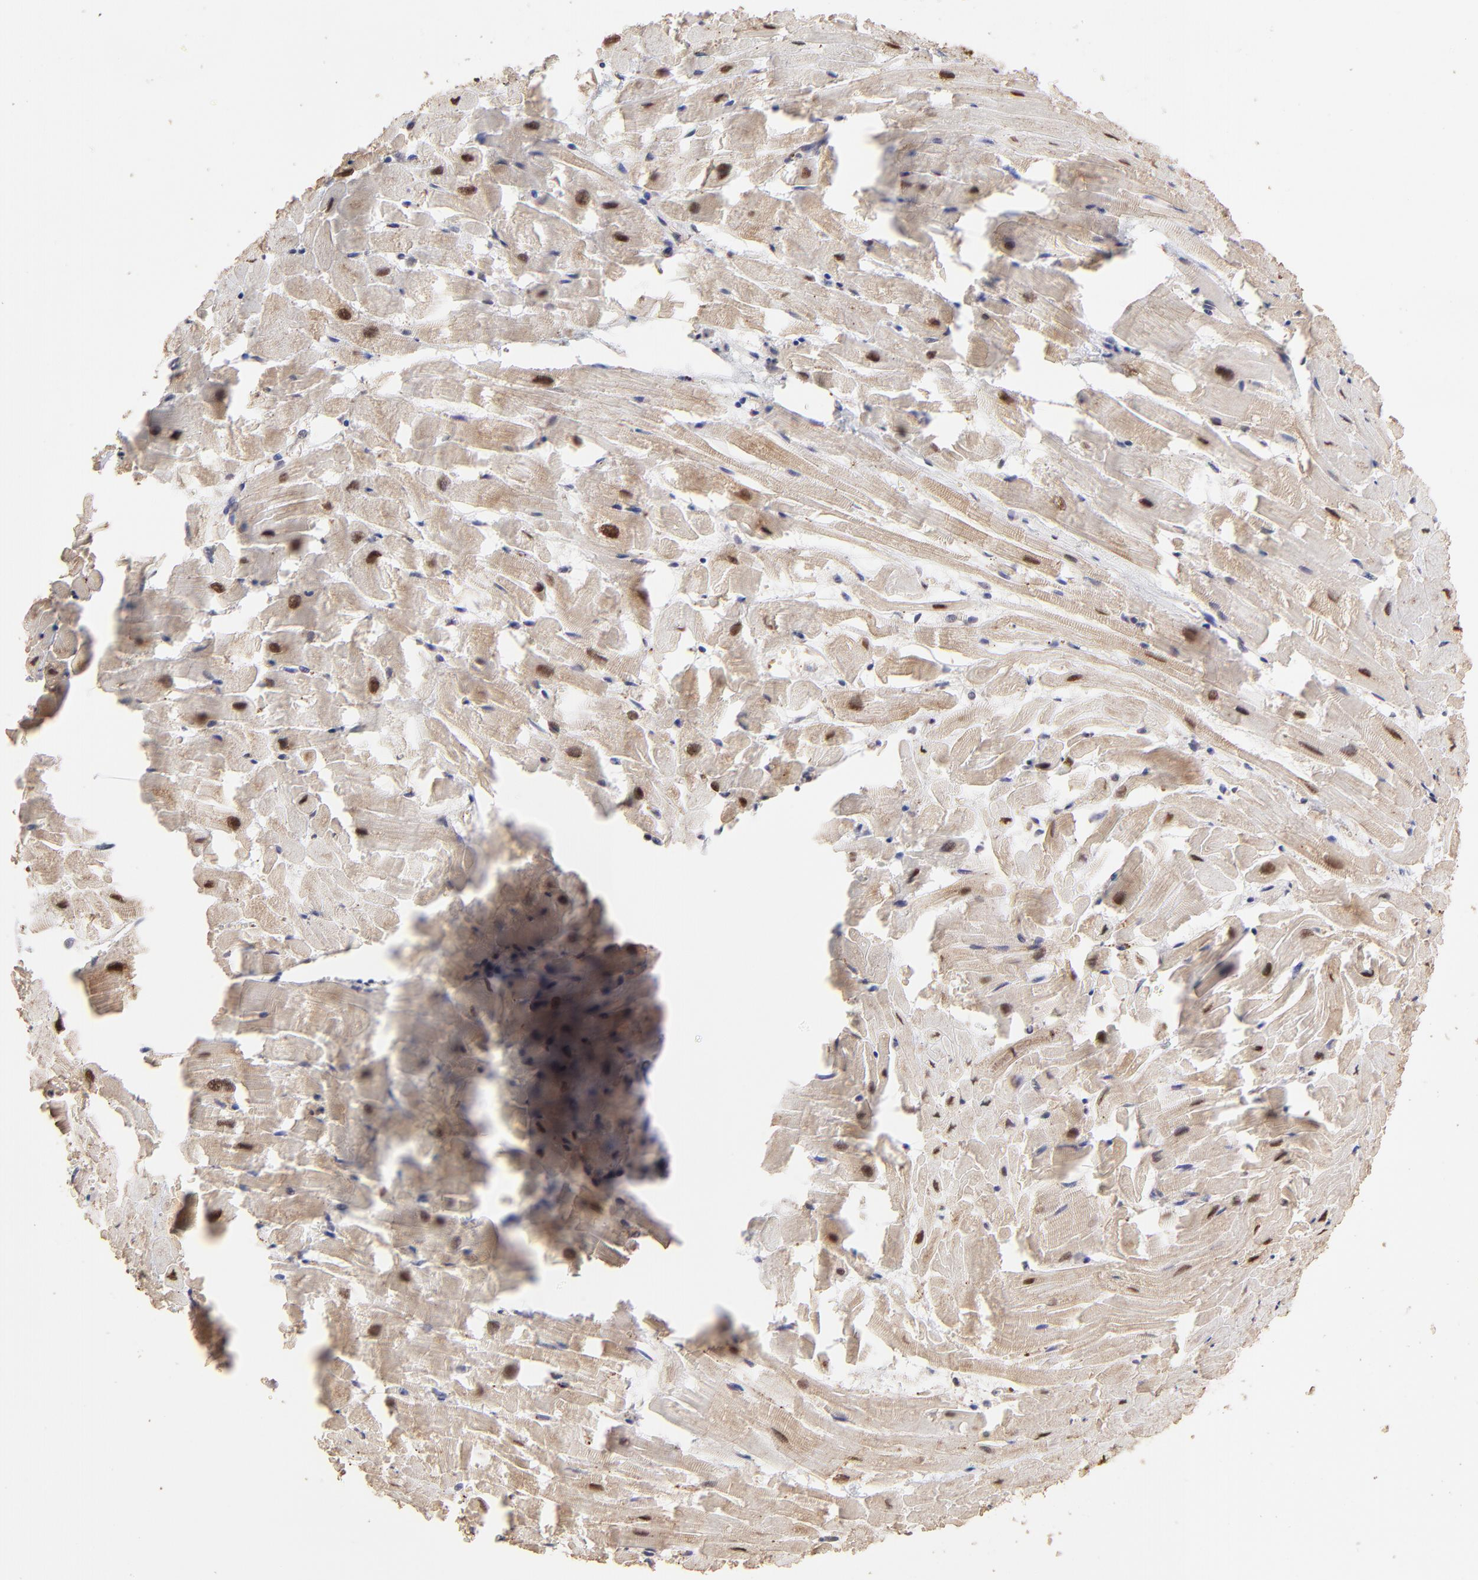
{"staining": {"intensity": "moderate", "quantity": "25%-75%", "location": "cytoplasmic/membranous,nuclear"}, "tissue": "heart muscle", "cell_type": "Cardiomyocytes", "image_type": "normal", "snomed": [{"axis": "morphology", "description": "Normal tissue, NOS"}, {"axis": "topography", "description": "Heart"}], "caption": "A brown stain labels moderate cytoplasmic/membranous,nuclear expression of a protein in cardiomyocytes of benign human heart muscle. The staining was performed using DAB to visualize the protein expression in brown, while the nuclei were stained in blue with hematoxylin (Magnification: 20x).", "gene": "PSMD14", "patient": {"sex": "female", "age": 19}}